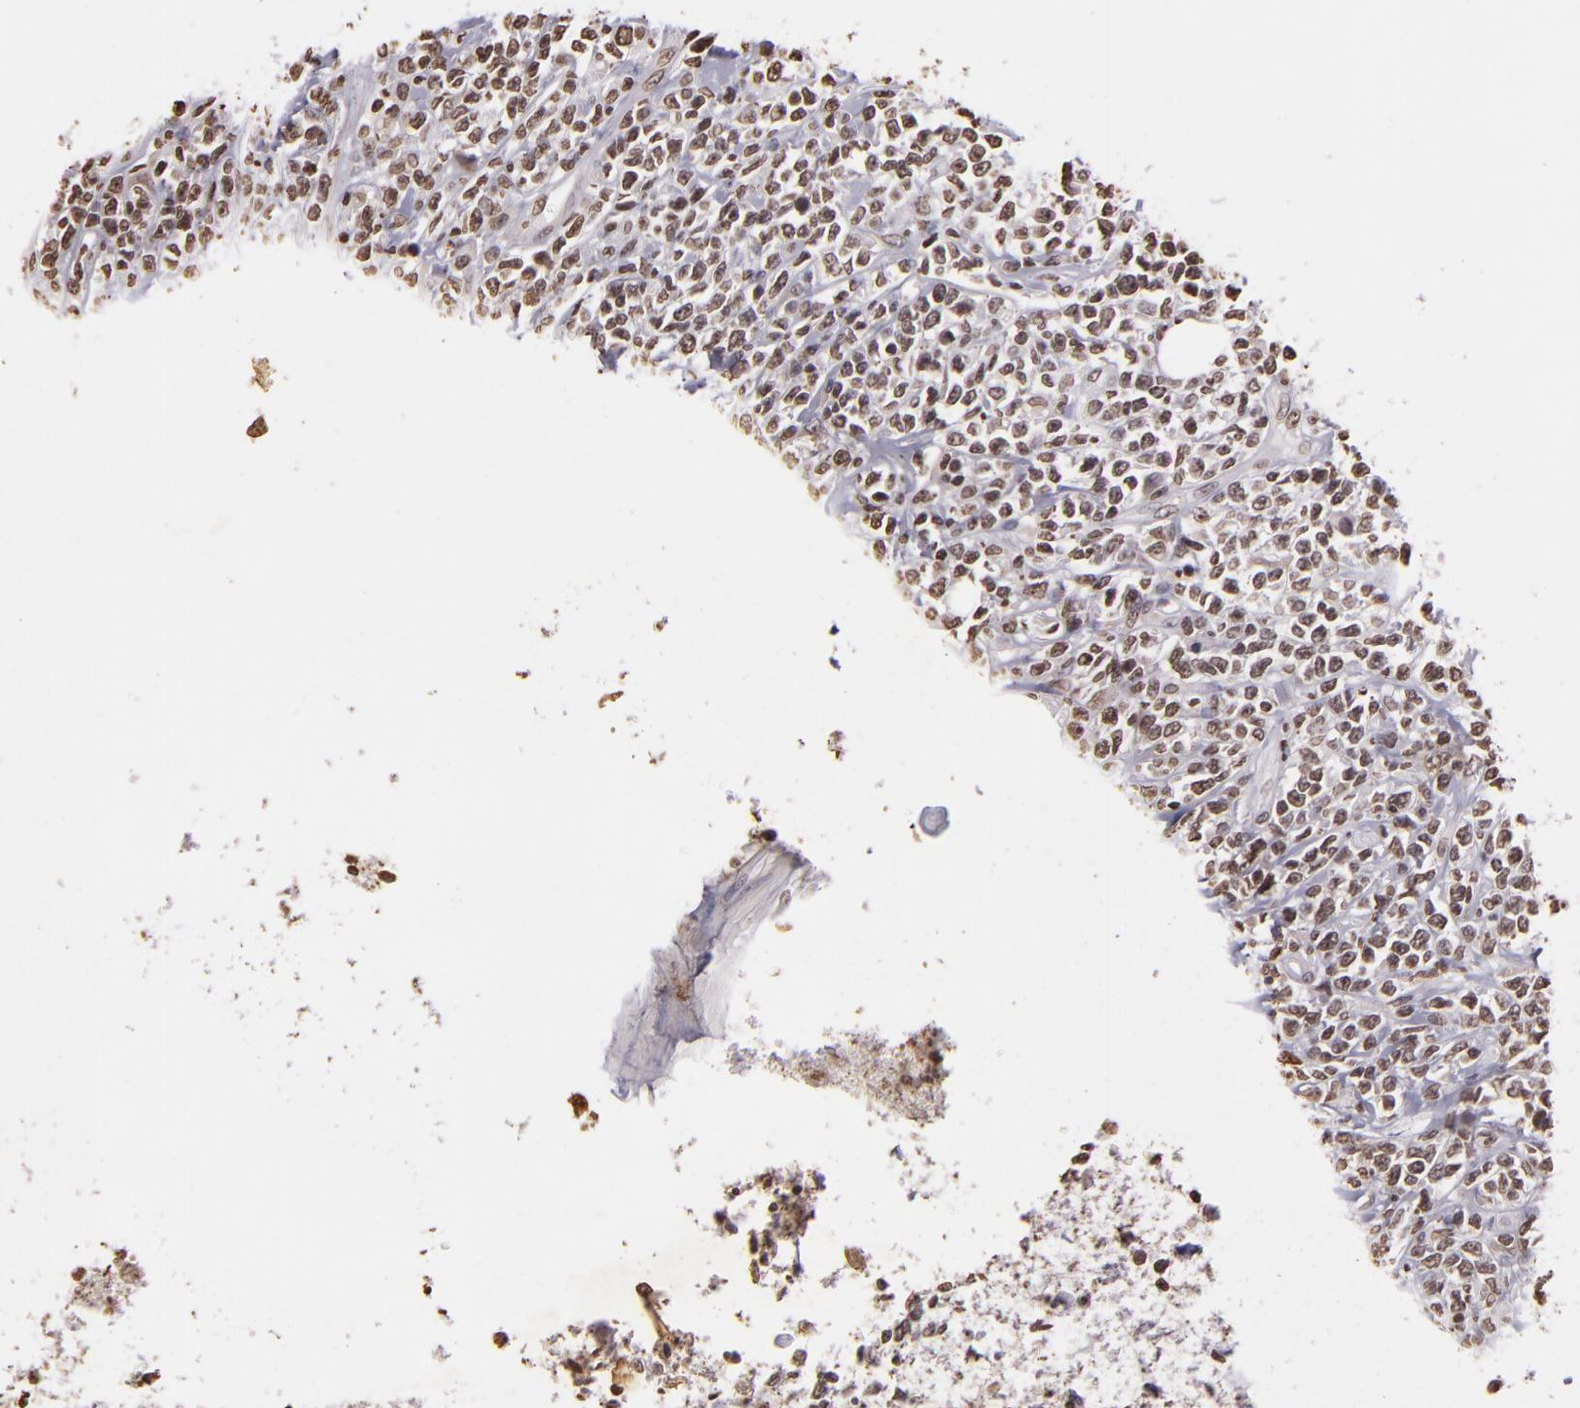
{"staining": {"intensity": "negative", "quantity": "none", "location": "none"}, "tissue": "lymphoma", "cell_type": "Tumor cells", "image_type": "cancer", "snomed": [{"axis": "morphology", "description": "Malignant lymphoma, non-Hodgkin's type, High grade"}, {"axis": "topography", "description": "Colon"}], "caption": "Immunohistochemistry (IHC) micrograph of human high-grade malignant lymphoma, non-Hodgkin's type stained for a protein (brown), which exhibits no staining in tumor cells. The staining was performed using DAB (3,3'-diaminobenzidine) to visualize the protein expression in brown, while the nuclei were stained in blue with hematoxylin (Magnification: 20x).", "gene": "THRB", "patient": {"sex": "male", "age": 82}}